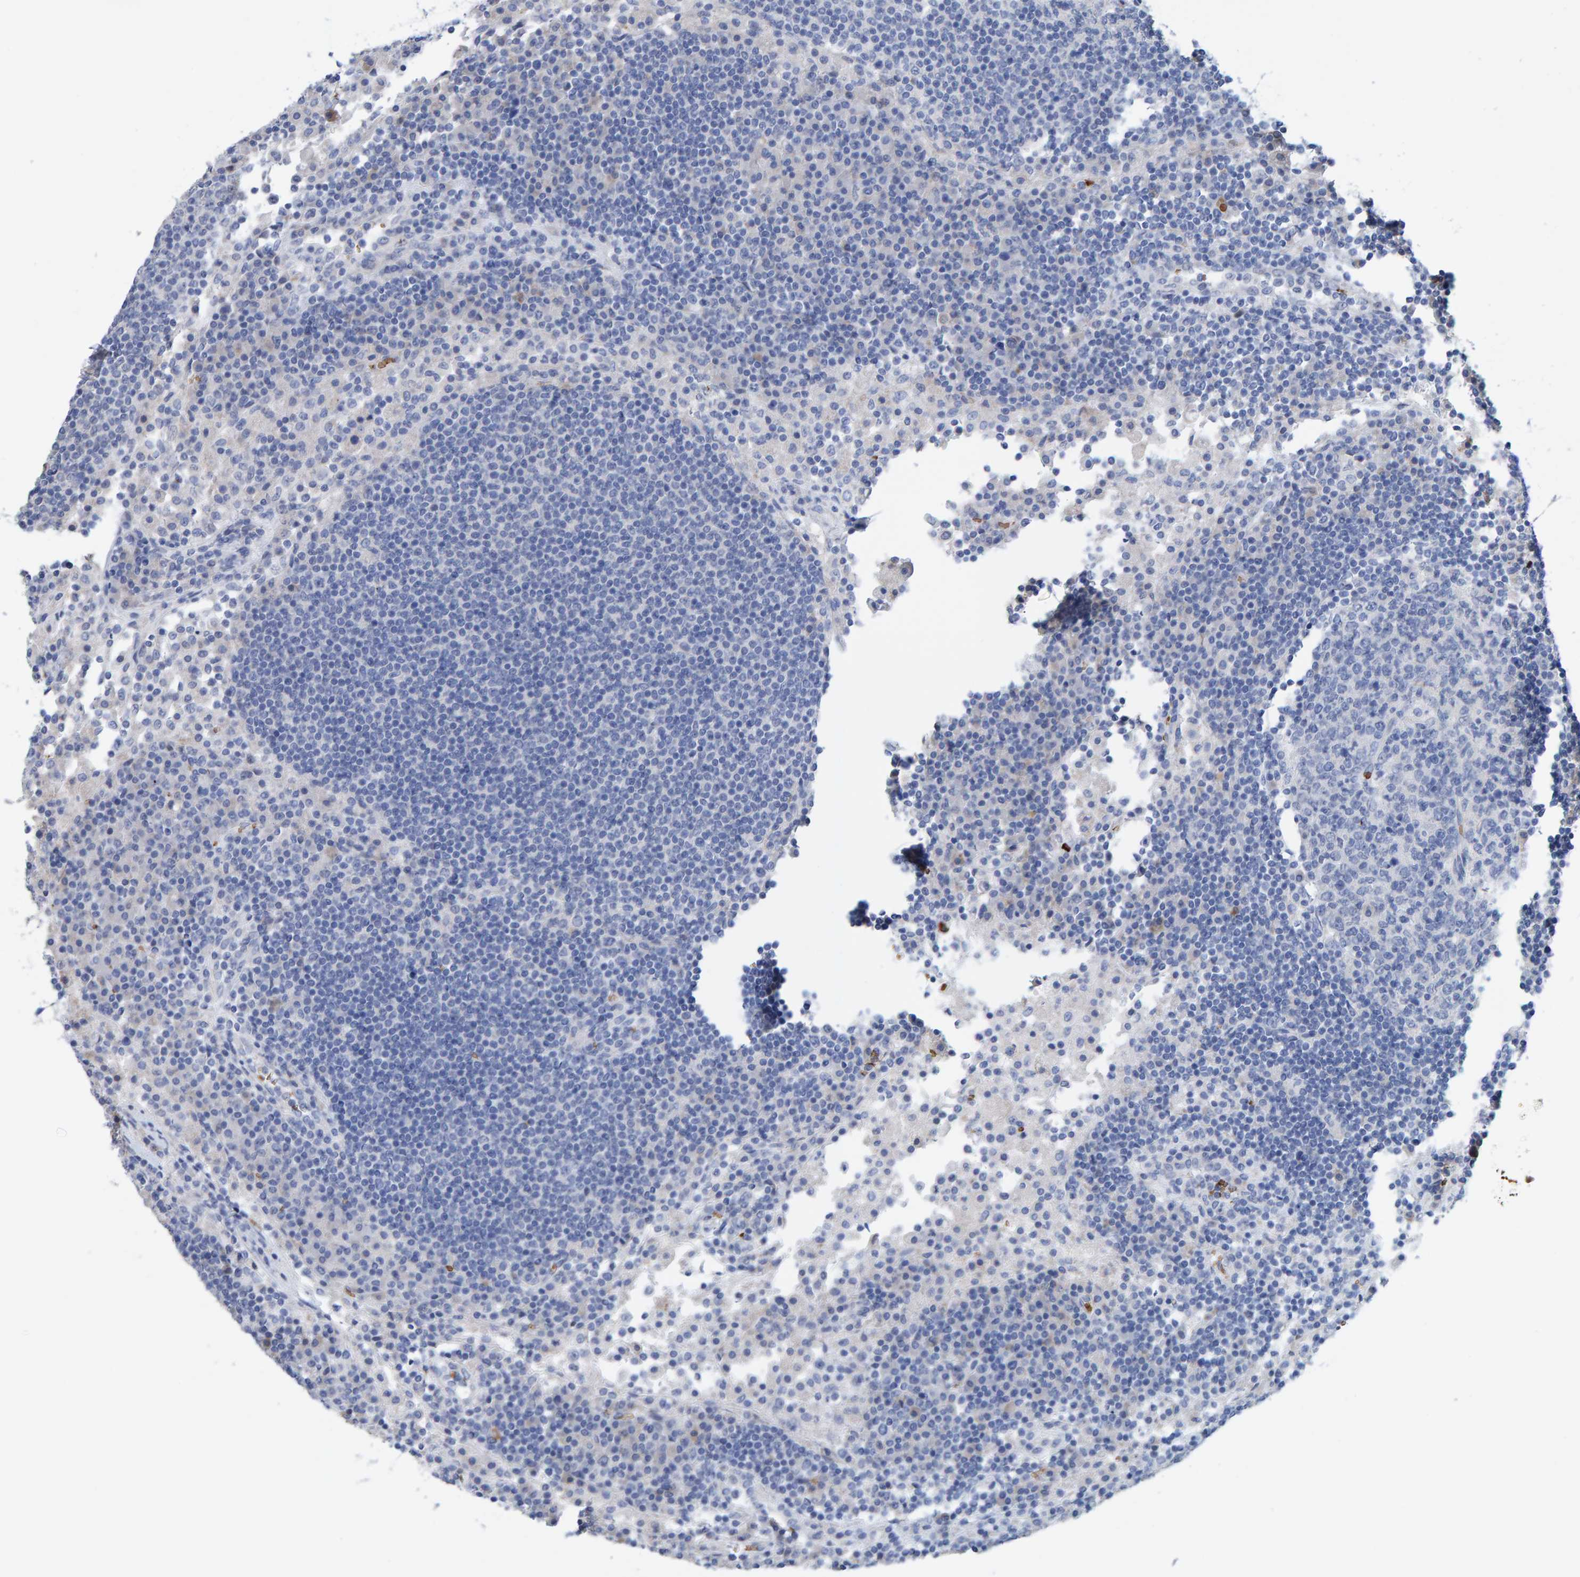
{"staining": {"intensity": "negative", "quantity": "none", "location": "none"}, "tissue": "lymph node", "cell_type": "Germinal center cells", "image_type": "normal", "snomed": [{"axis": "morphology", "description": "Normal tissue, NOS"}, {"axis": "topography", "description": "Lymph node"}], "caption": "The histopathology image demonstrates no significant expression in germinal center cells of lymph node.", "gene": "VPS9D1", "patient": {"sex": "female", "age": 53}}